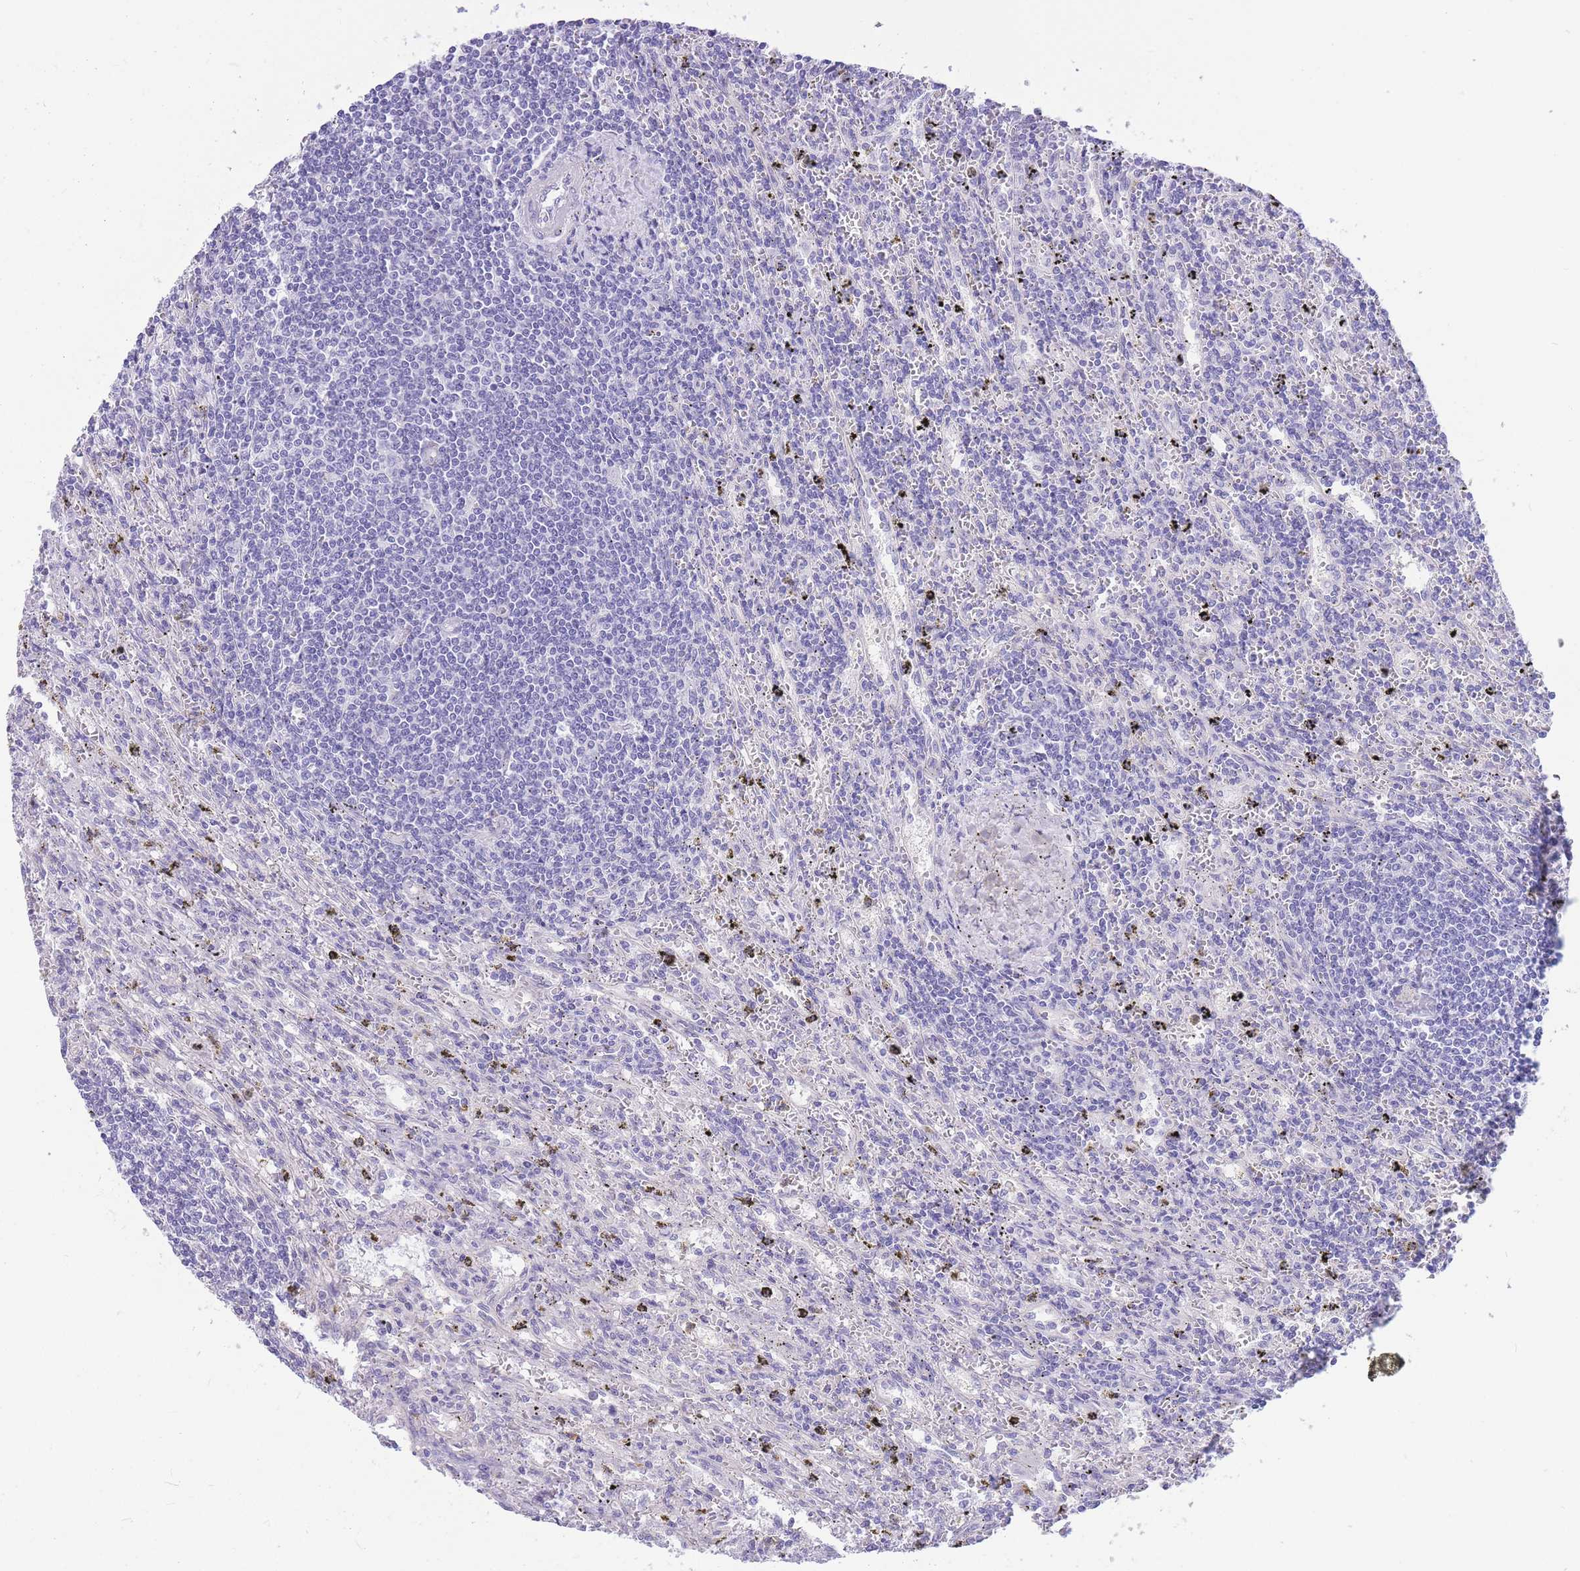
{"staining": {"intensity": "negative", "quantity": "none", "location": "none"}, "tissue": "lymphoma", "cell_type": "Tumor cells", "image_type": "cancer", "snomed": [{"axis": "morphology", "description": "Malignant lymphoma, non-Hodgkin's type, Low grade"}, {"axis": "topography", "description": "Spleen"}], "caption": "Histopathology image shows no significant protein staining in tumor cells of lymphoma.", "gene": "ZNF311", "patient": {"sex": "male", "age": 76}}